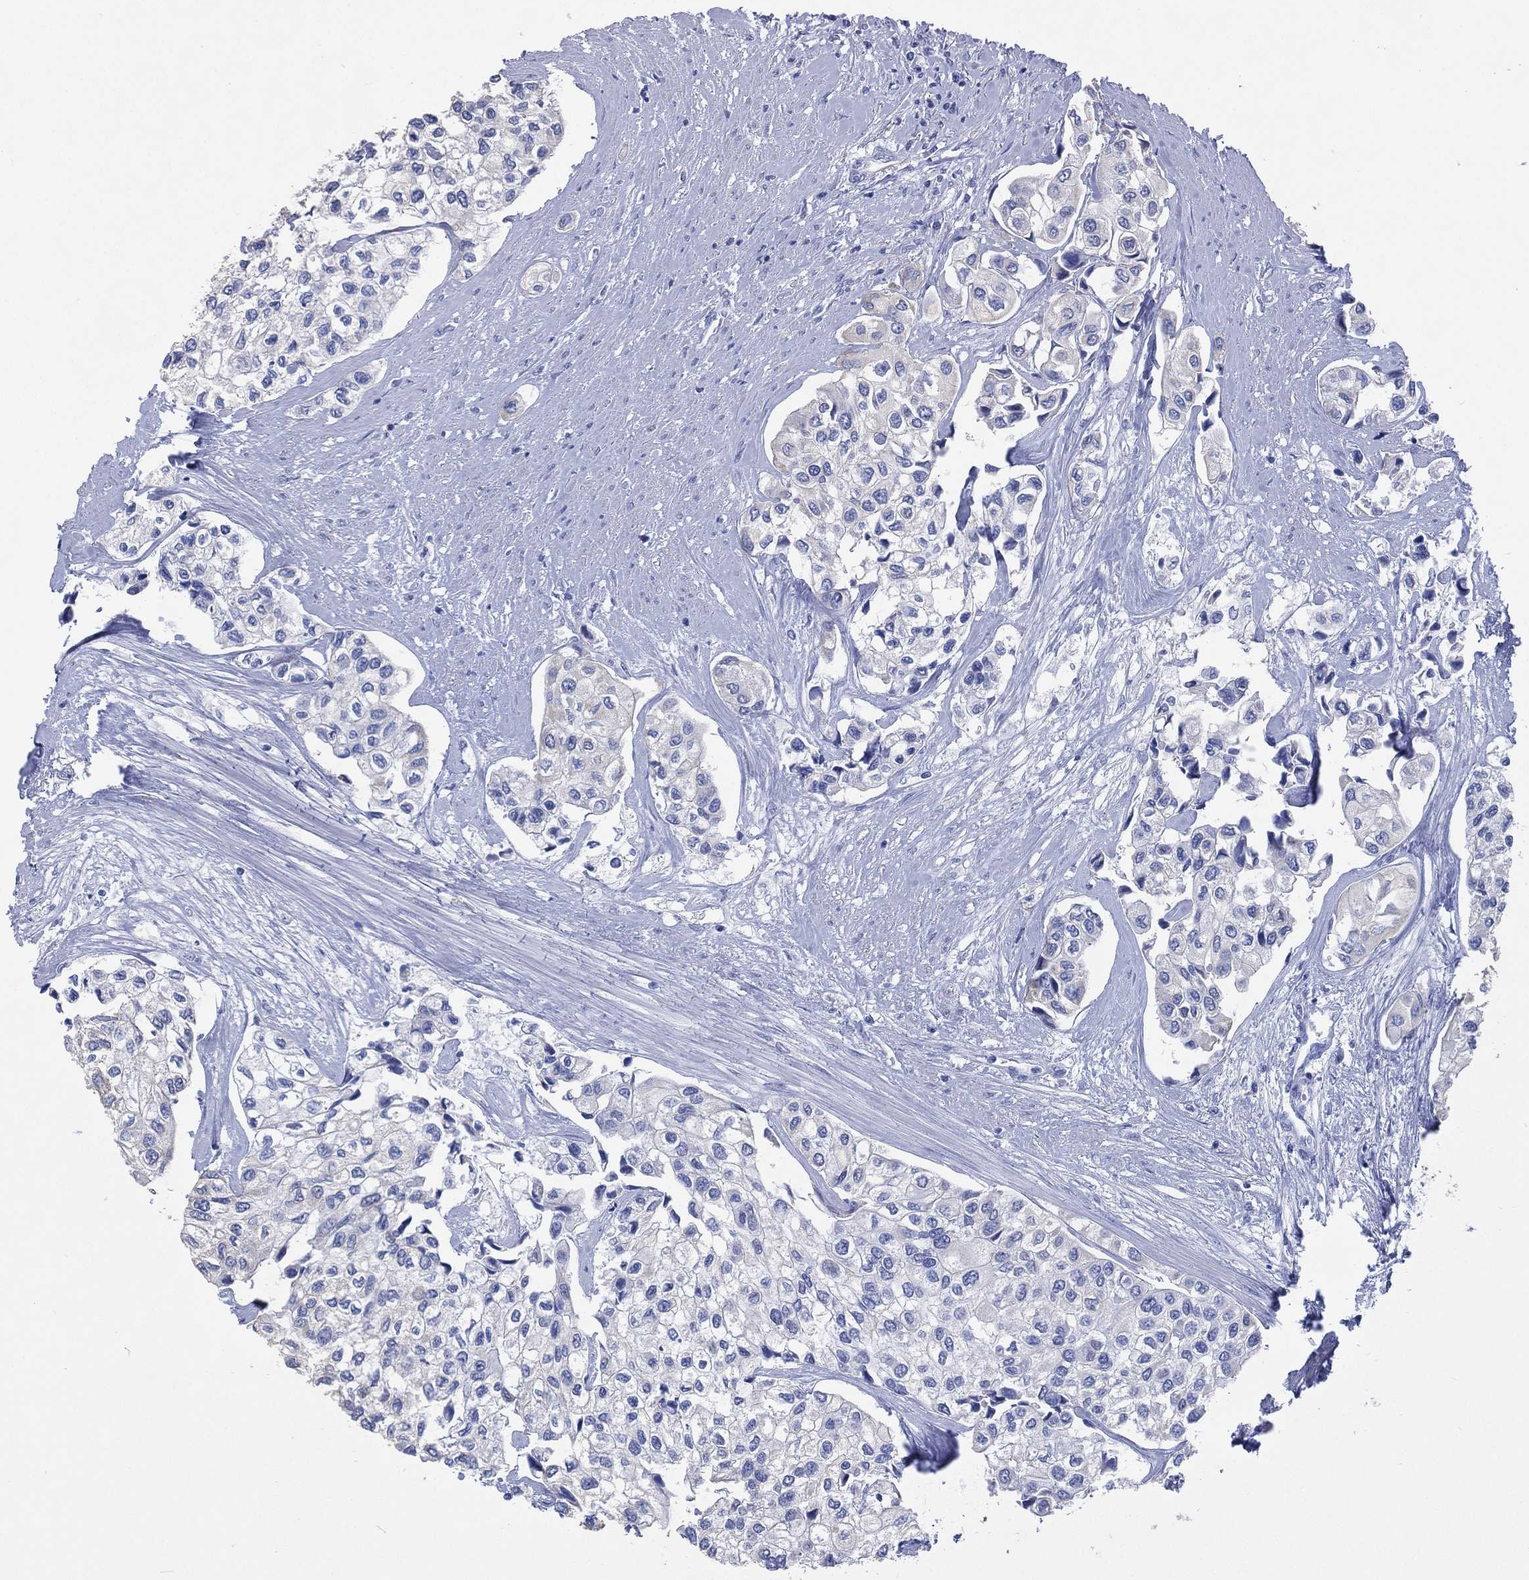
{"staining": {"intensity": "negative", "quantity": "none", "location": "none"}, "tissue": "urothelial cancer", "cell_type": "Tumor cells", "image_type": "cancer", "snomed": [{"axis": "morphology", "description": "Urothelial carcinoma, High grade"}, {"axis": "topography", "description": "Urinary bladder"}], "caption": "An immunohistochemistry micrograph of urothelial cancer is shown. There is no staining in tumor cells of urothelial cancer. (Brightfield microscopy of DAB immunohistochemistry (IHC) at high magnification).", "gene": "FMO1", "patient": {"sex": "male", "age": 73}}